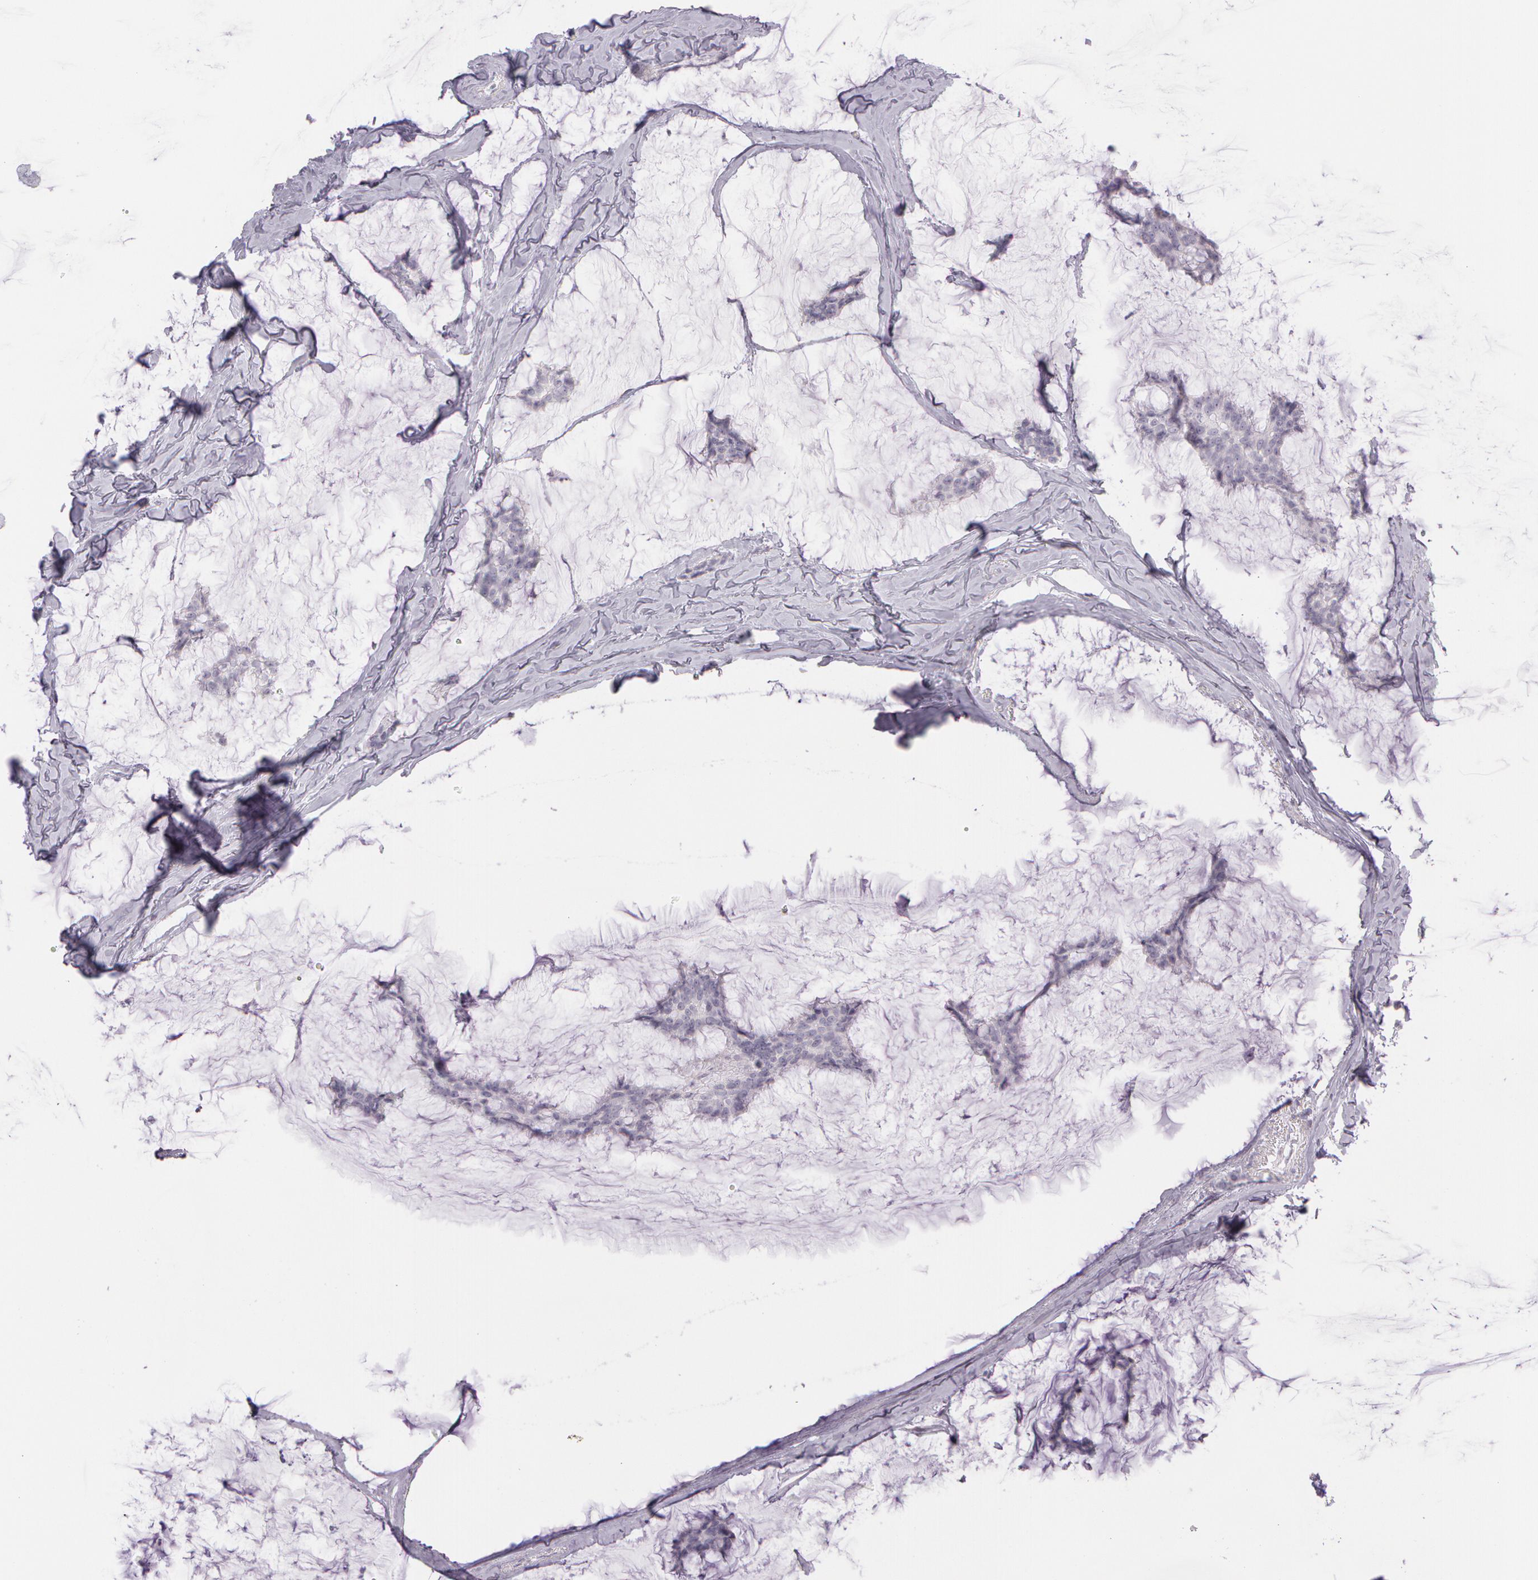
{"staining": {"intensity": "negative", "quantity": "none", "location": "none"}, "tissue": "breast cancer", "cell_type": "Tumor cells", "image_type": "cancer", "snomed": [{"axis": "morphology", "description": "Duct carcinoma"}, {"axis": "topography", "description": "Breast"}], "caption": "A high-resolution image shows IHC staining of breast infiltrating ductal carcinoma, which displays no significant staining in tumor cells. (DAB immunohistochemistry (IHC) visualized using brightfield microscopy, high magnification).", "gene": "OTC", "patient": {"sex": "female", "age": 93}}